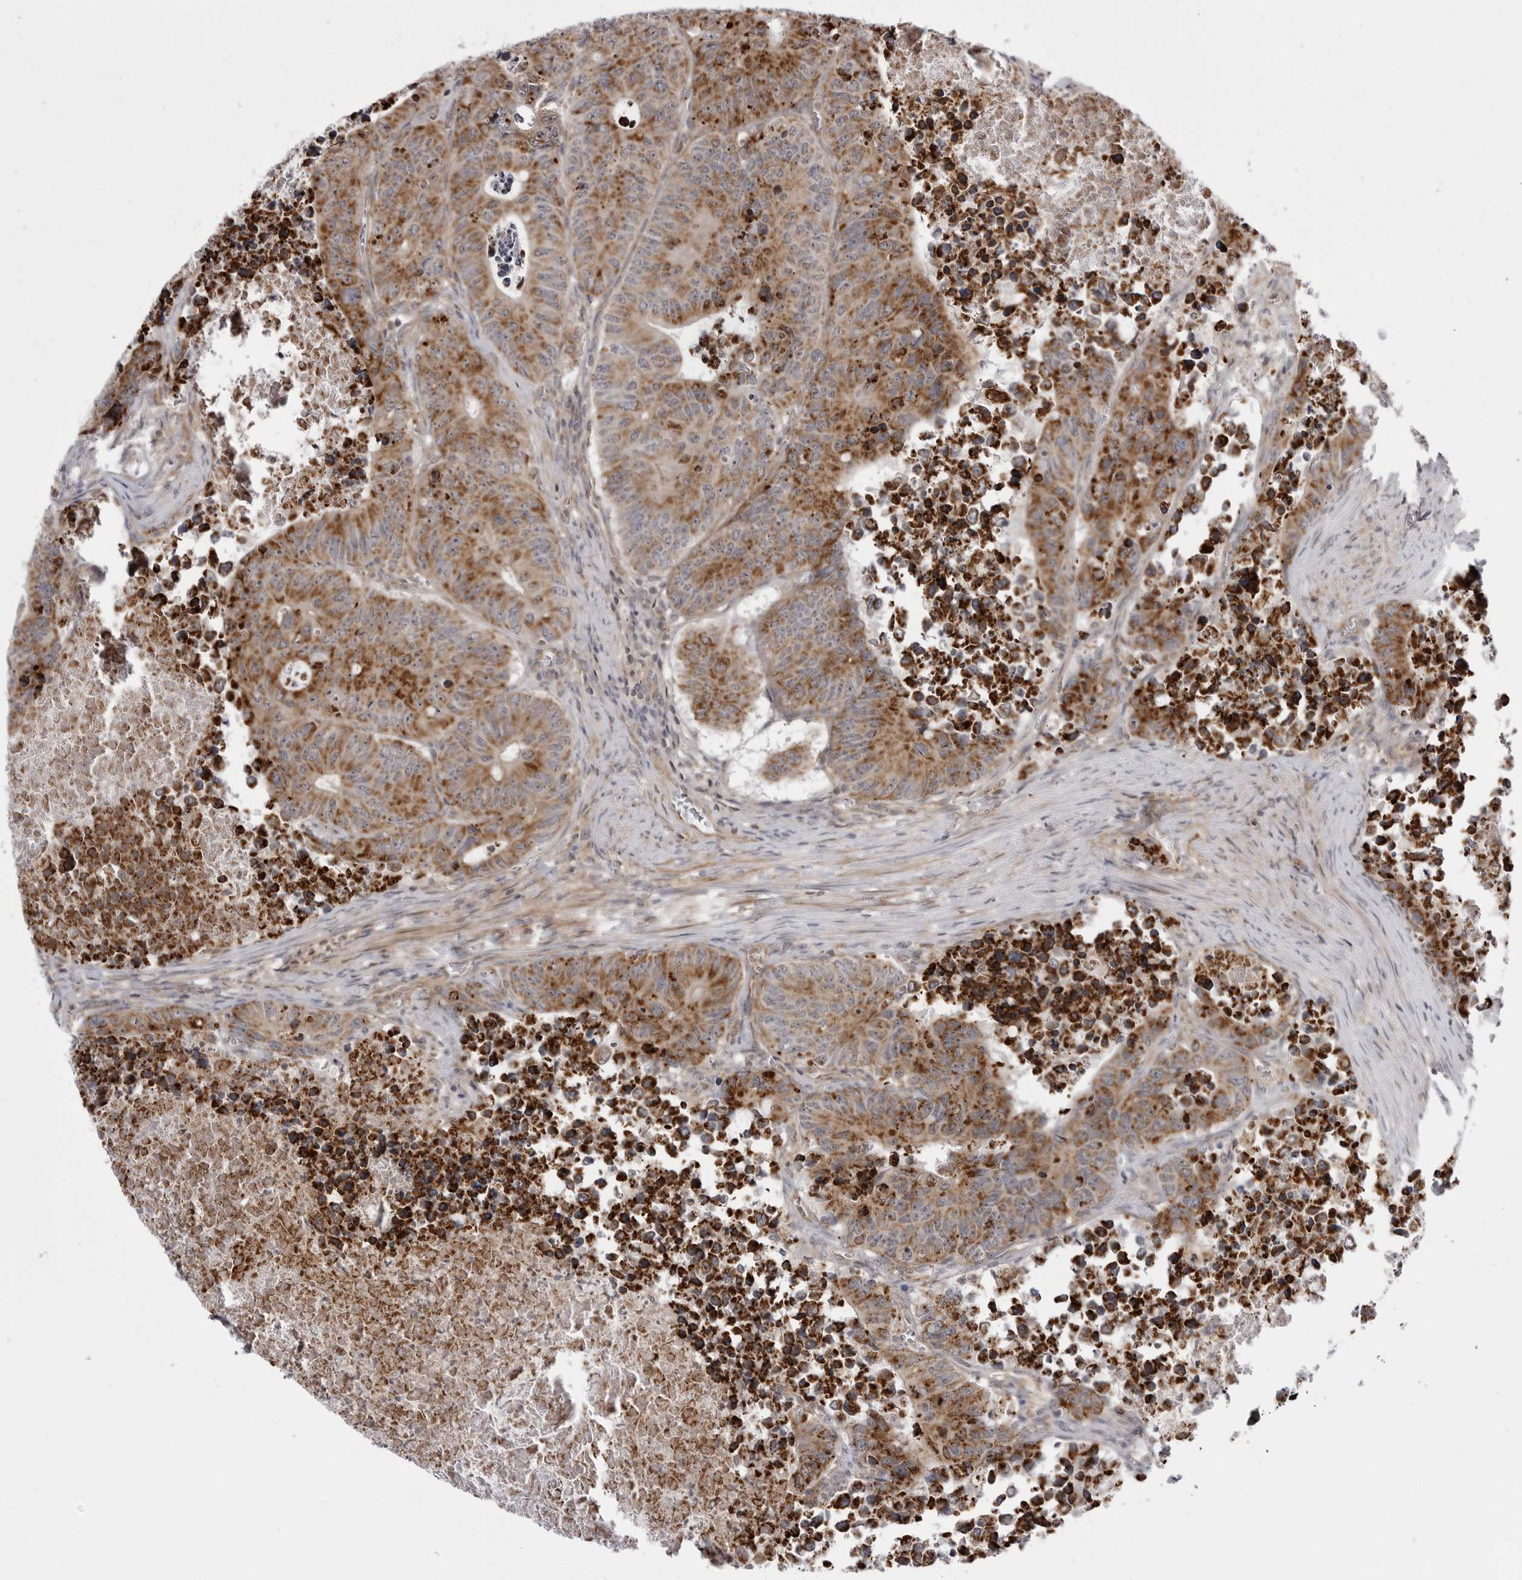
{"staining": {"intensity": "moderate", "quantity": ">75%", "location": "cytoplasmic/membranous"}, "tissue": "colorectal cancer", "cell_type": "Tumor cells", "image_type": "cancer", "snomed": [{"axis": "morphology", "description": "Adenocarcinoma, NOS"}, {"axis": "topography", "description": "Colon"}], "caption": "The photomicrograph exhibits immunohistochemical staining of colorectal adenocarcinoma. There is moderate cytoplasmic/membranous staining is appreciated in approximately >75% of tumor cells.", "gene": "CCDC18", "patient": {"sex": "male", "age": 87}}